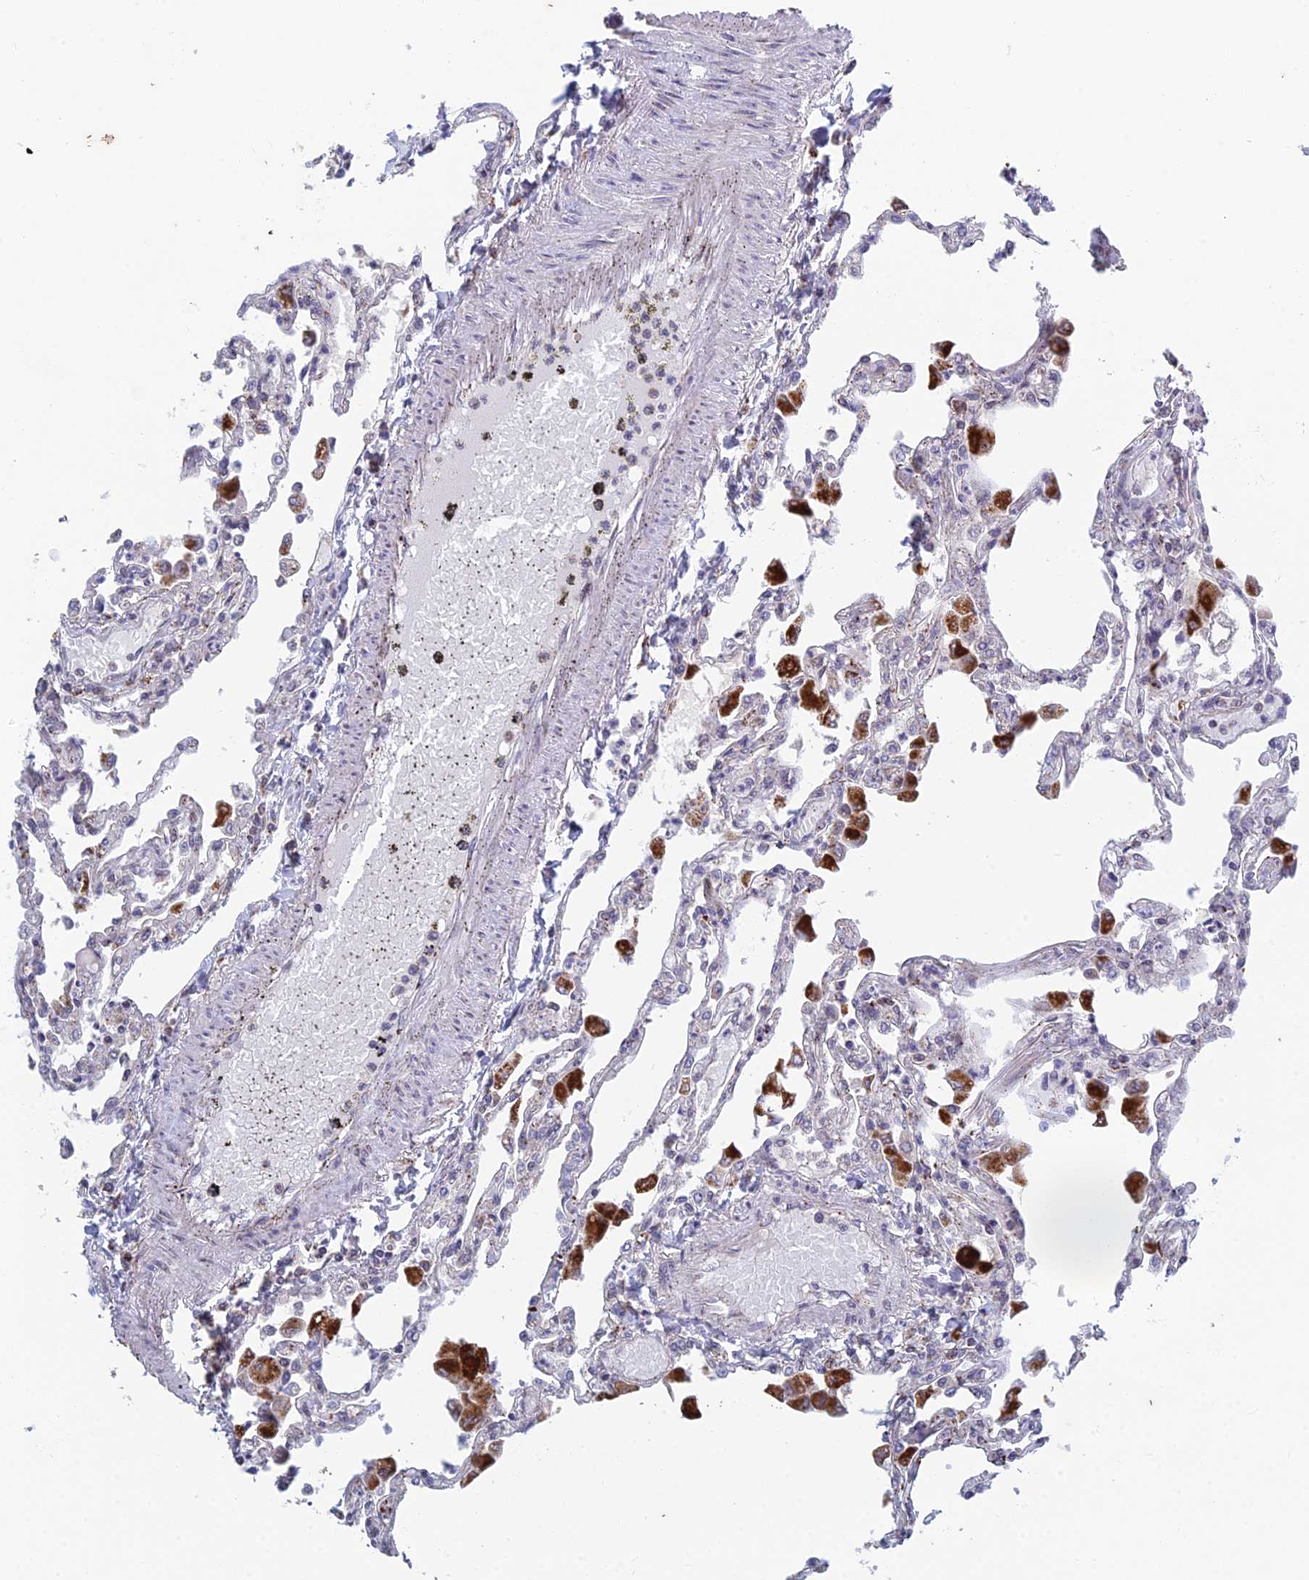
{"staining": {"intensity": "negative", "quantity": "none", "location": "none"}, "tissue": "lung", "cell_type": "Alveolar cells", "image_type": "normal", "snomed": [{"axis": "morphology", "description": "Normal tissue, NOS"}, {"axis": "topography", "description": "Bronchus"}, {"axis": "topography", "description": "Lung"}], "caption": "Alveolar cells show no significant positivity in benign lung.", "gene": "FOXS1", "patient": {"sex": "female", "age": 49}}